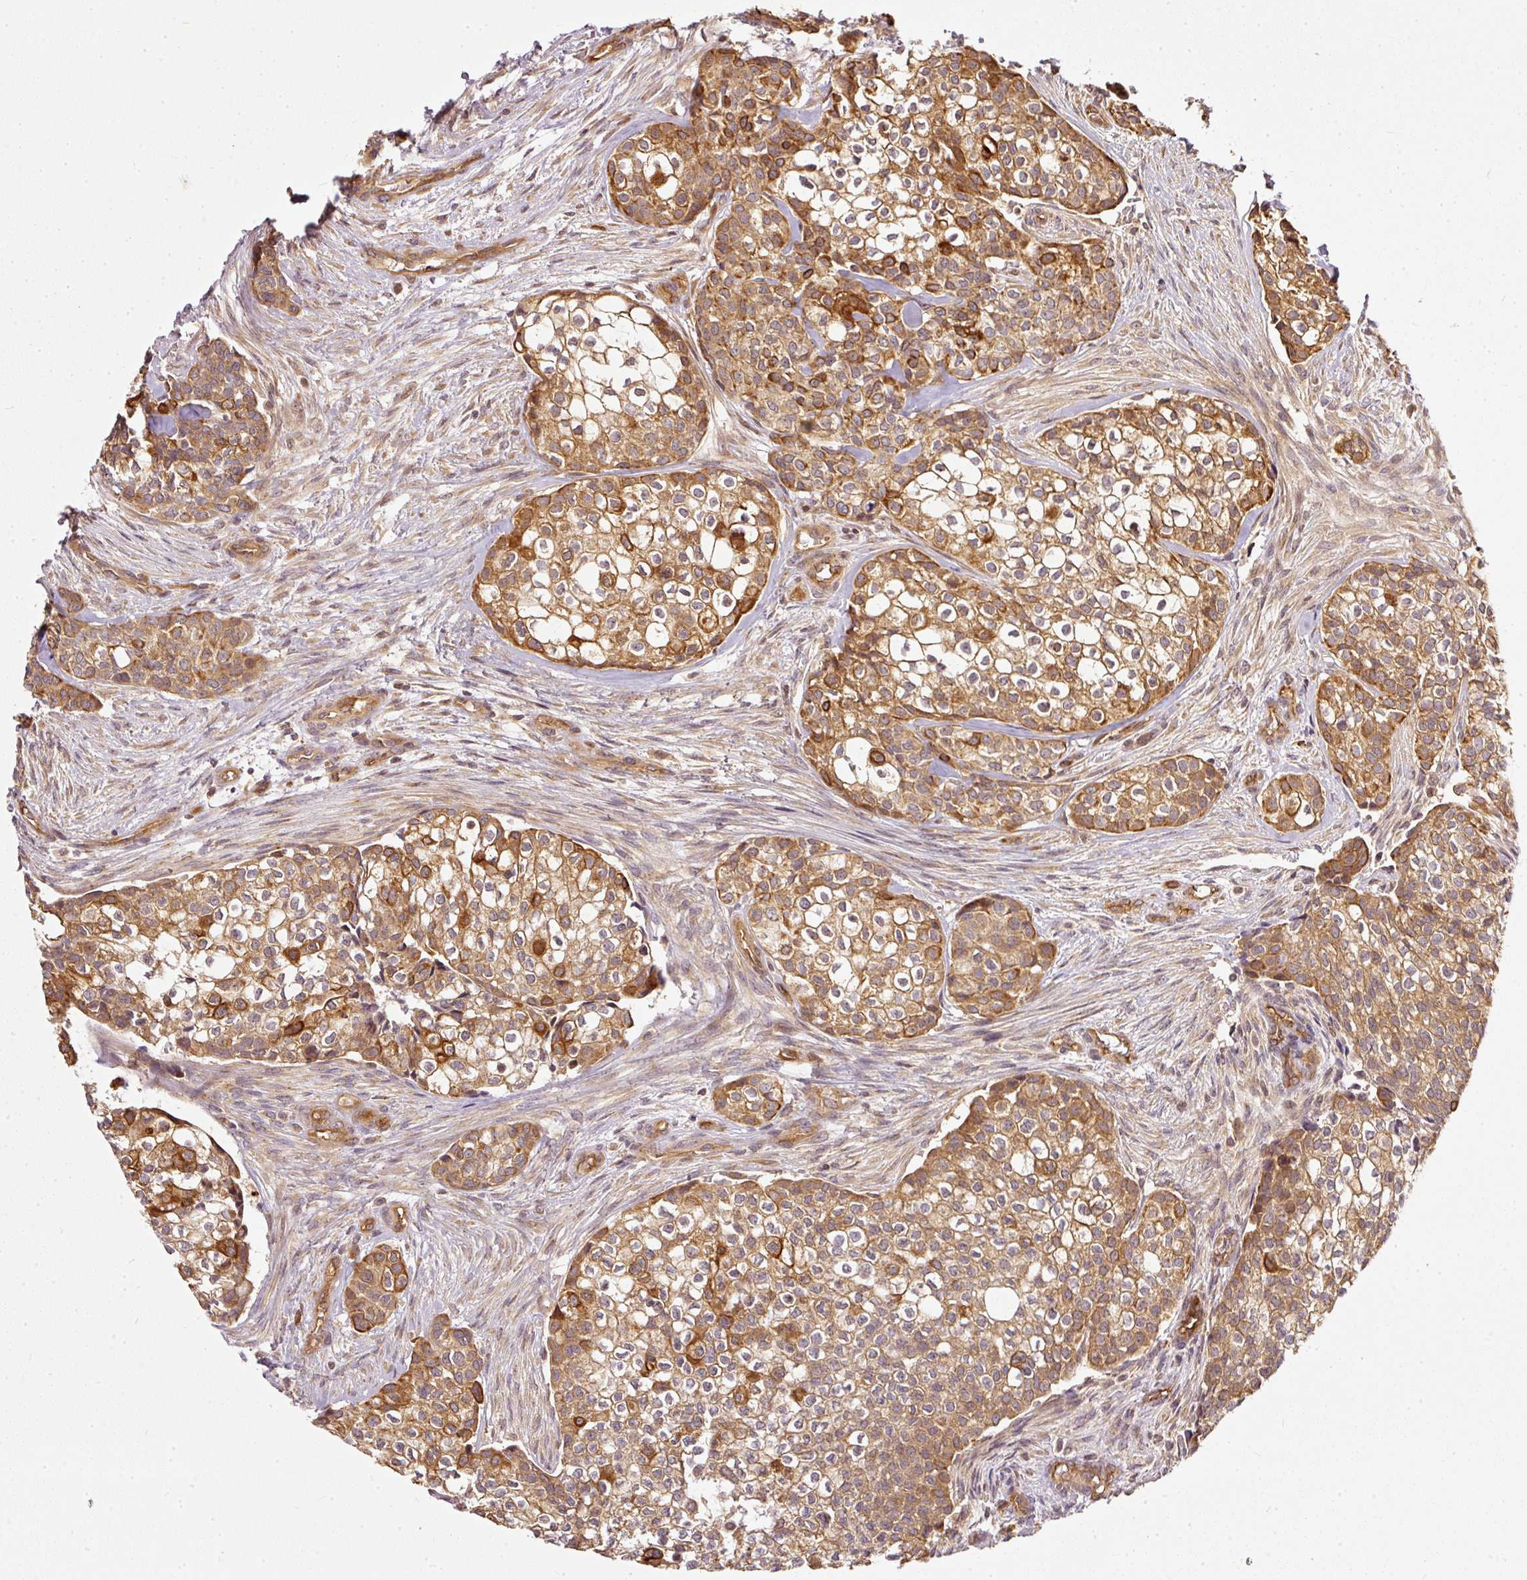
{"staining": {"intensity": "strong", "quantity": ">75%", "location": "cytoplasmic/membranous"}, "tissue": "head and neck cancer", "cell_type": "Tumor cells", "image_type": "cancer", "snomed": [{"axis": "morphology", "description": "Adenocarcinoma, NOS"}, {"axis": "topography", "description": "Head-Neck"}], "caption": "Immunohistochemical staining of adenocarcinoma (head and neck) displays strong cytoplasmic/membranous protein positivity in about >75% of tumor cells.", "gene": "MIF4GD", "patient": {"sex": "male", "age": 81}}